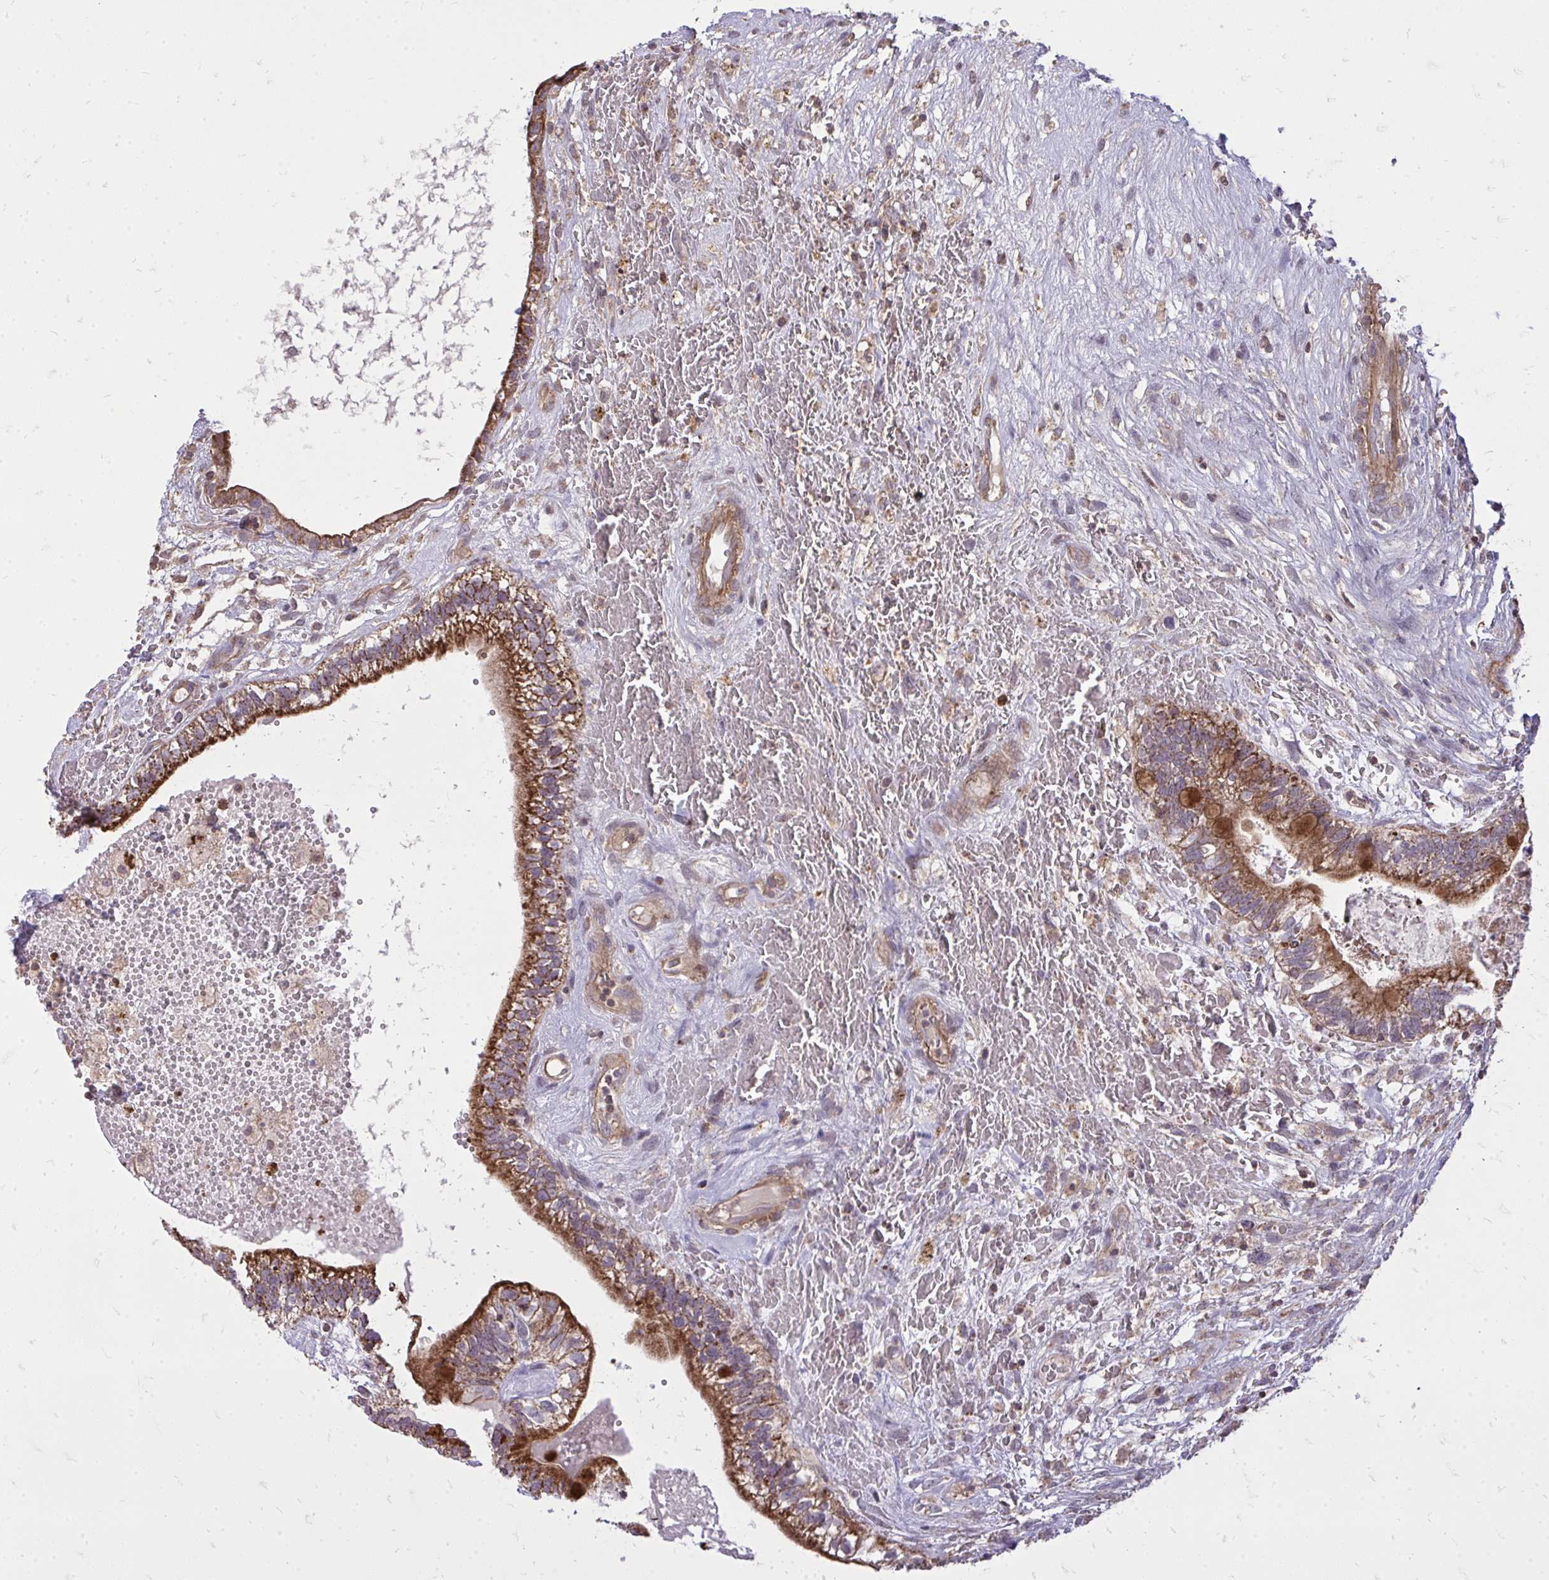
{"staining": {"intensity": "strong", "quantity": "<25%", "location": "cytoplasmic/membranous"}, "tissue": "testis cancer", "cell_type": "Tumor cells", "image_type": "cancer", "snomed": [{"axis": "morphology", "description": "Seminoma, NOS"}, {"axis": "morphology", "description": "Carcinoma, Embryonal, NOS"}, {"axis": "topography", "description": "Testis"}], "caption": "This micrograph demonstrates immunohistochemistry staining of human testis seminoma, with medium strong cytoplasmic/membranous expression in about <25% of tumor cells.", "gene": "SLC7A5", "patient": {"sex": "male", "age": 29}}